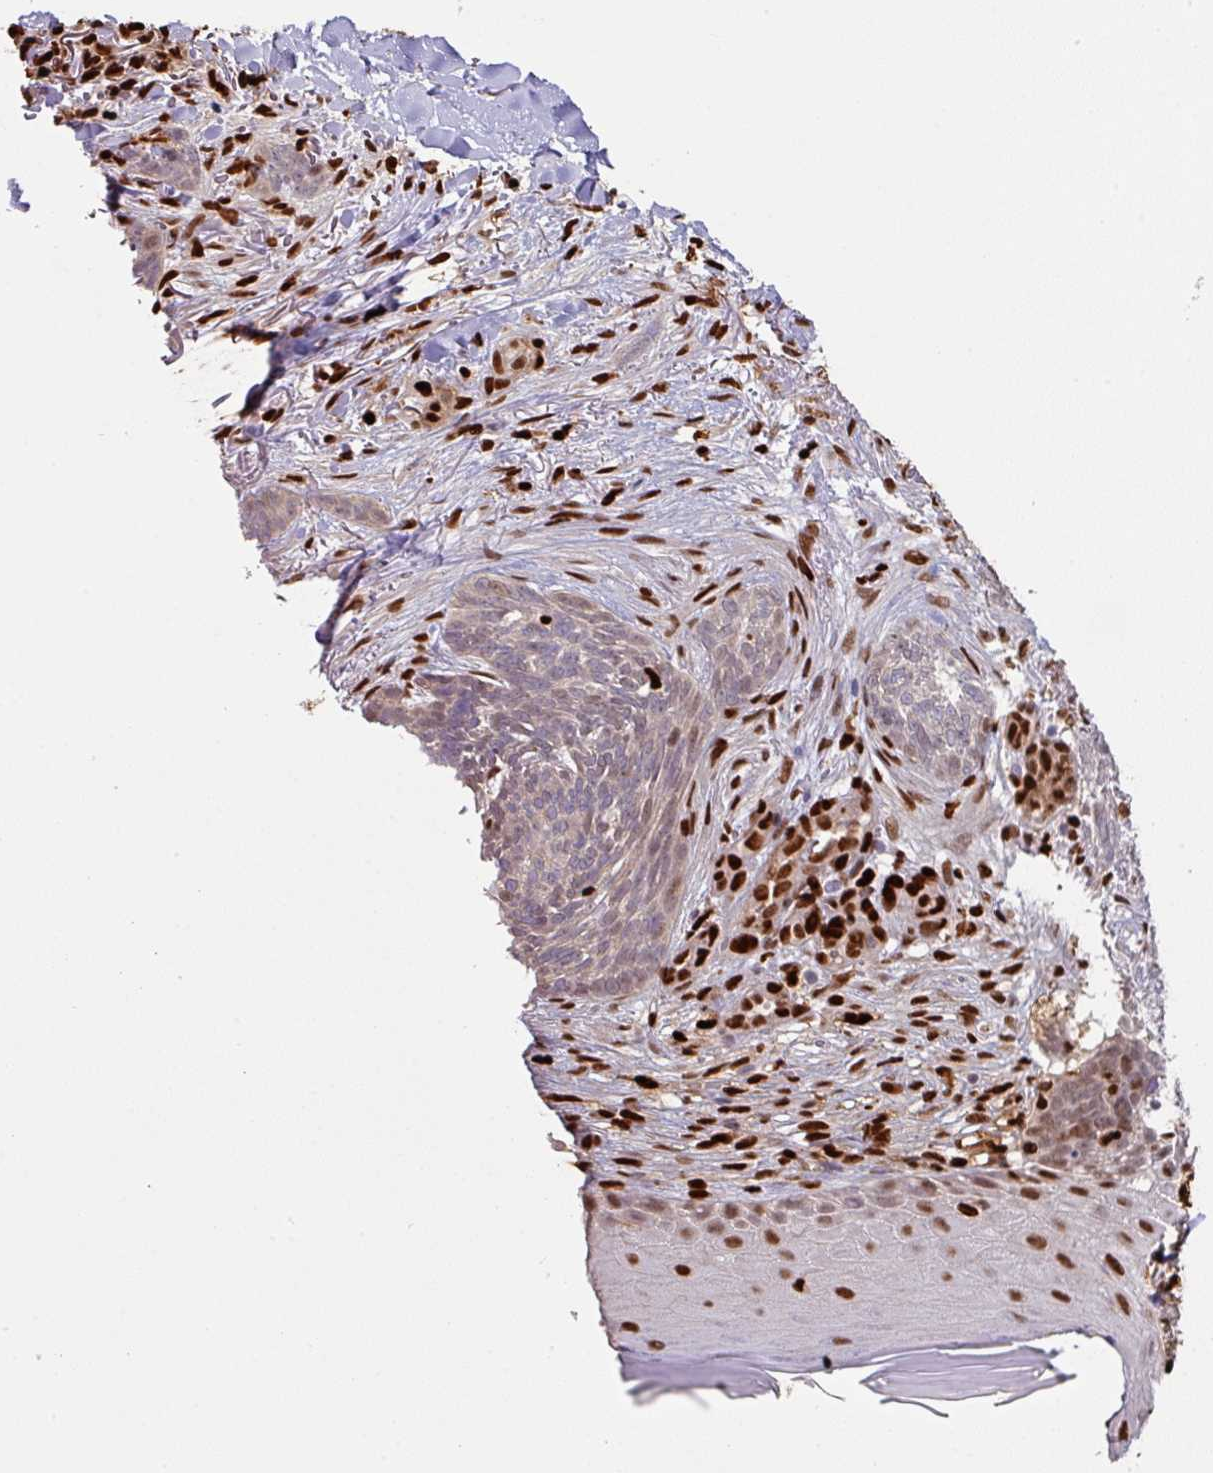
{"staining": {"intensity": "moderate", "quantity": "25%-75%", "location": "nuclear"}, "tissue": "skin cancer", "cell_type": "Tumor cells", "image_type": "cancer", "snomed": [{"axis": "morphology", "description": "Normal tissue, NOS"}, {"axis": "morphology", "description": "Basal cell carcinoma"}, {"axis": "topography", "description": "Skin"}], "caption": "Skin cancer stained with a protein marker demonstrates moderate staining in tumor cells.", "gene": "SAMHD1", "patient": {"sex": "female", "age": 67}}